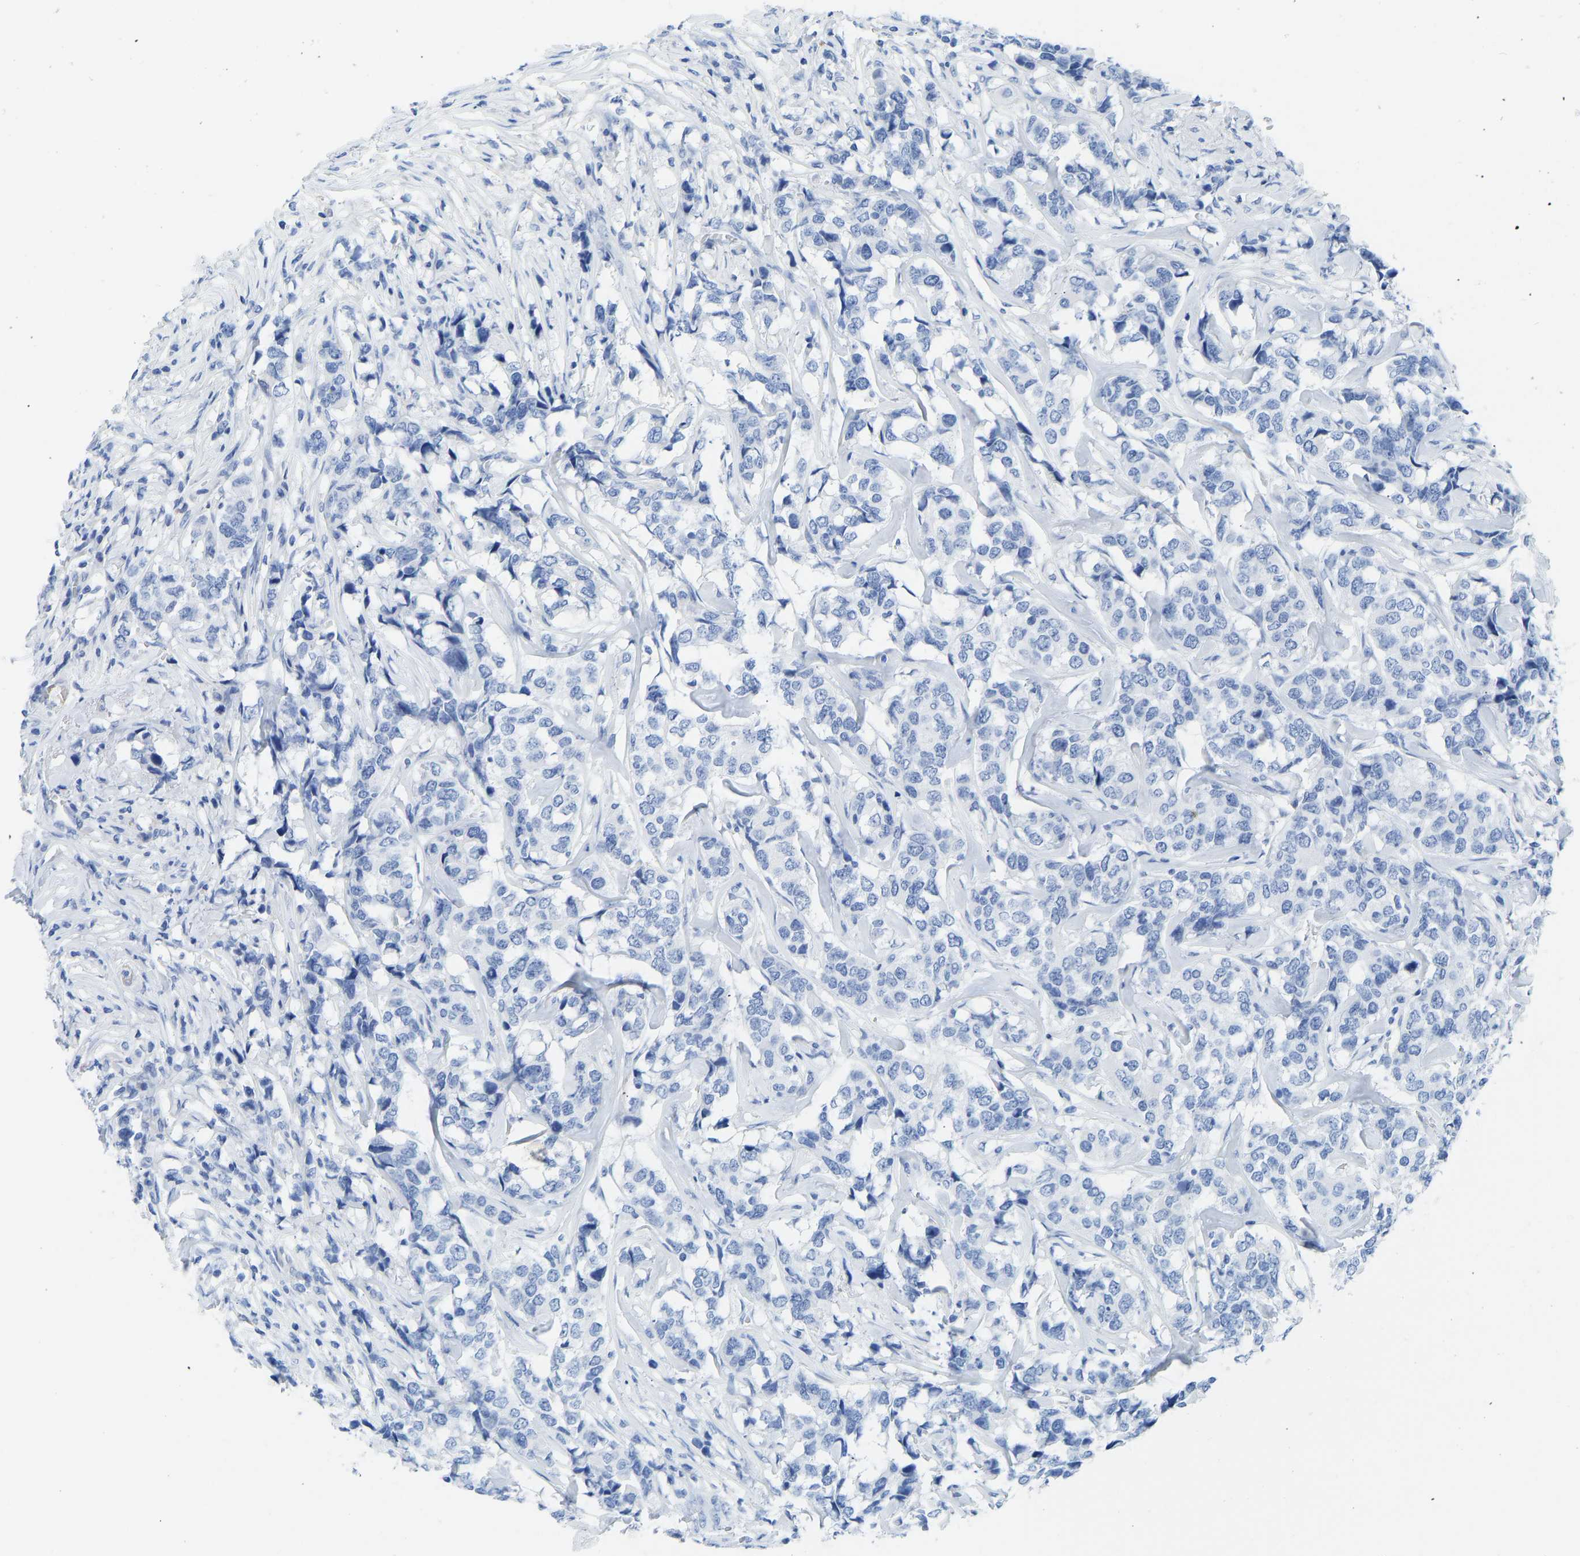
{"staining": {"intensity": "negative", "quantity": "none", "location": "none"}, "tissue": "breast cancer", "cell_type": "Tumor cells", "image_type": "cancer", "snomed": [{"axis": "morphology", "description": "Lobular carcinoma"}, {"axis": "topography", "description": "Breast"}], "caption": "Tumor cells show no significant positivity in breast lobular carcinoma.", "gene": "NKAIN3", "patient": {"sex": "female", "age": 59}}